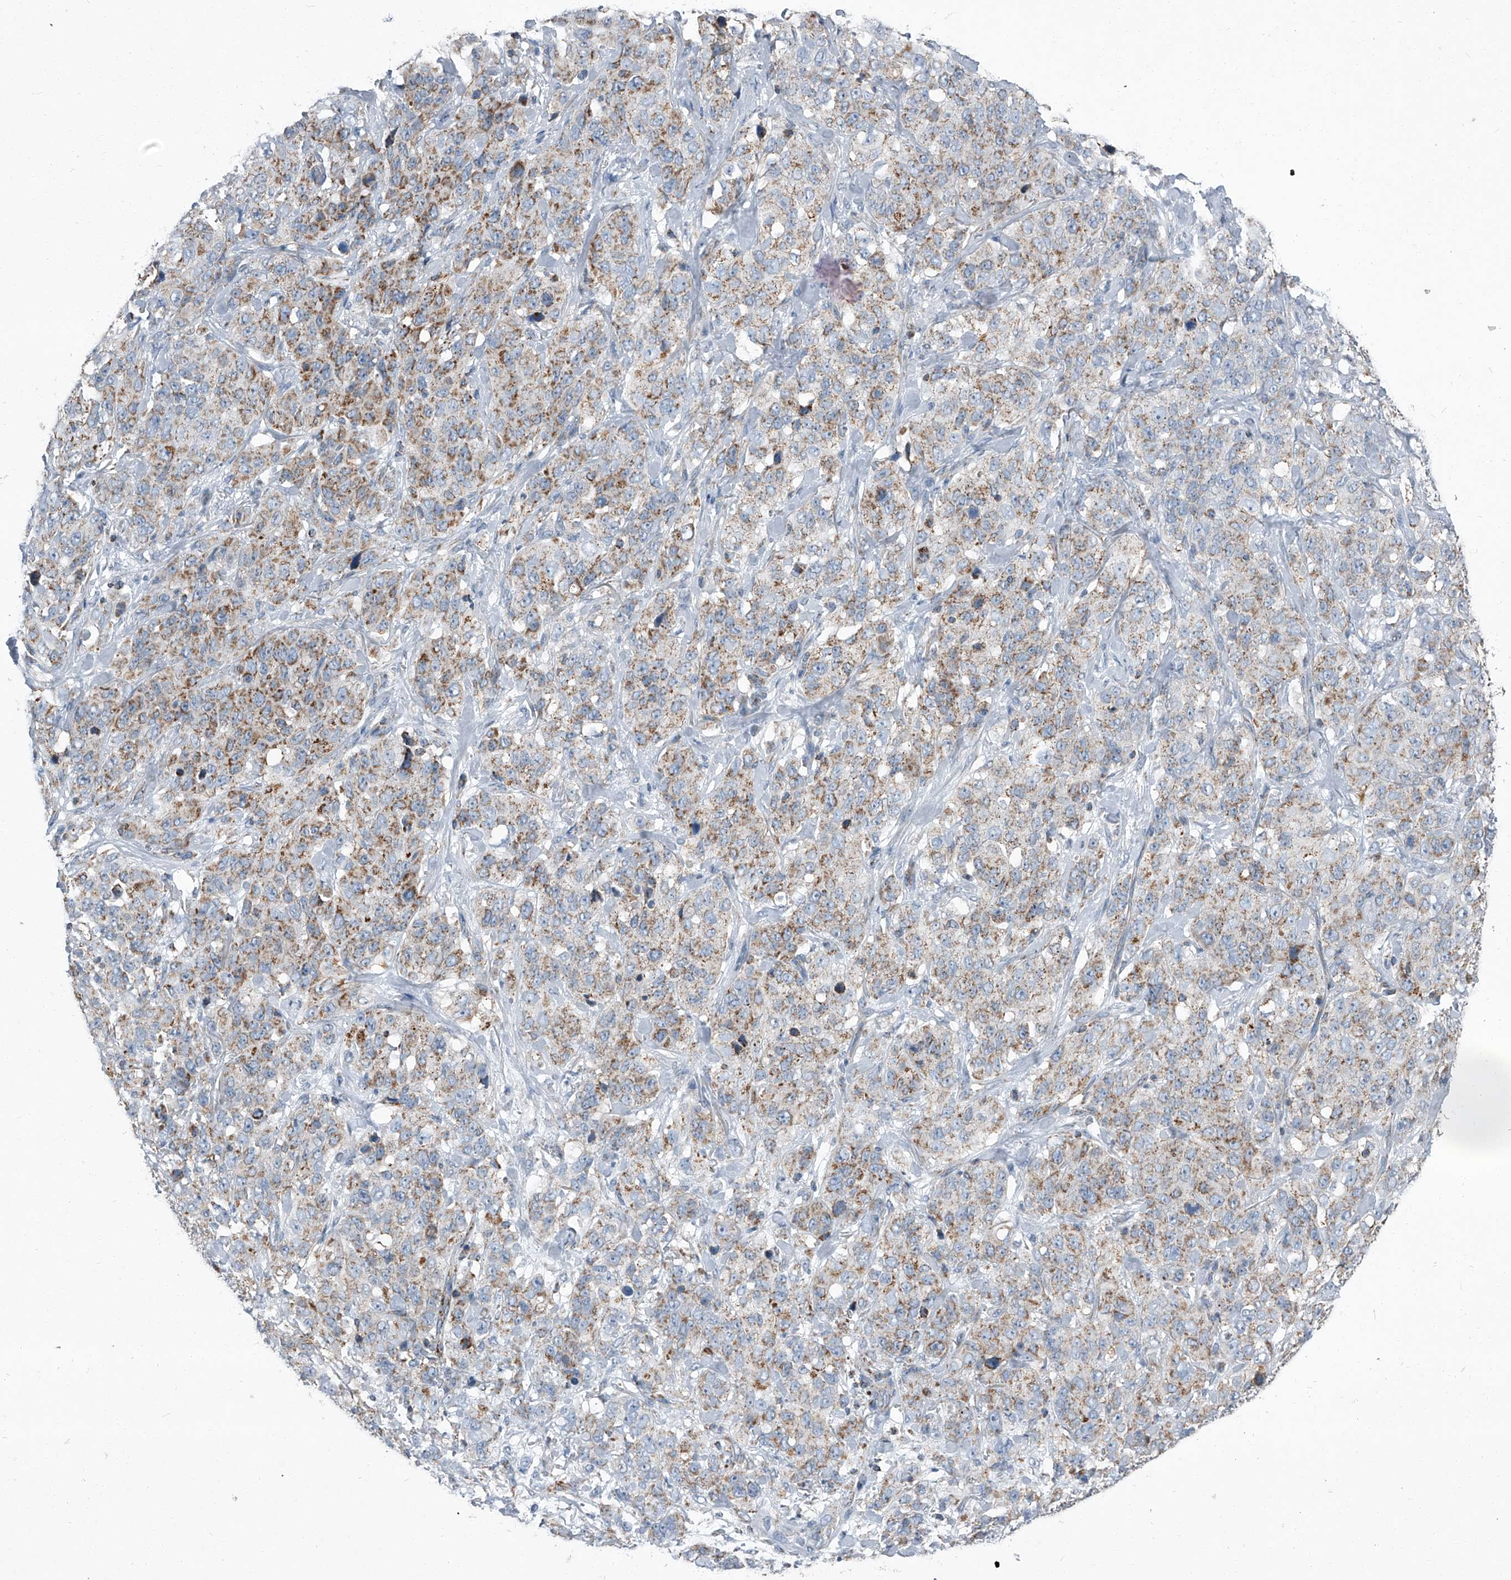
{"staining": {"intensity": "moderate", "quantity": "25%-75%", "location": "cytoplasmic/membranous"}, "tissue": "stomach cancer", "cell_type": "Tumor cells", "image_type": "cancer", "snomed": [{"axis": "morphology", "description": "Adenocarcinoma, NOS"}, {"axis": "topography", "description": "Stomach"}], "caption": "Brown immunohistochemical staining in human stomach adenocarcinoma shows moderate cytoplasmic/membranous positivity in approximately 25%-75% of tumor cells.", "gene": "CHRNA7", "patient": {"sex": "male", "age": 48}}